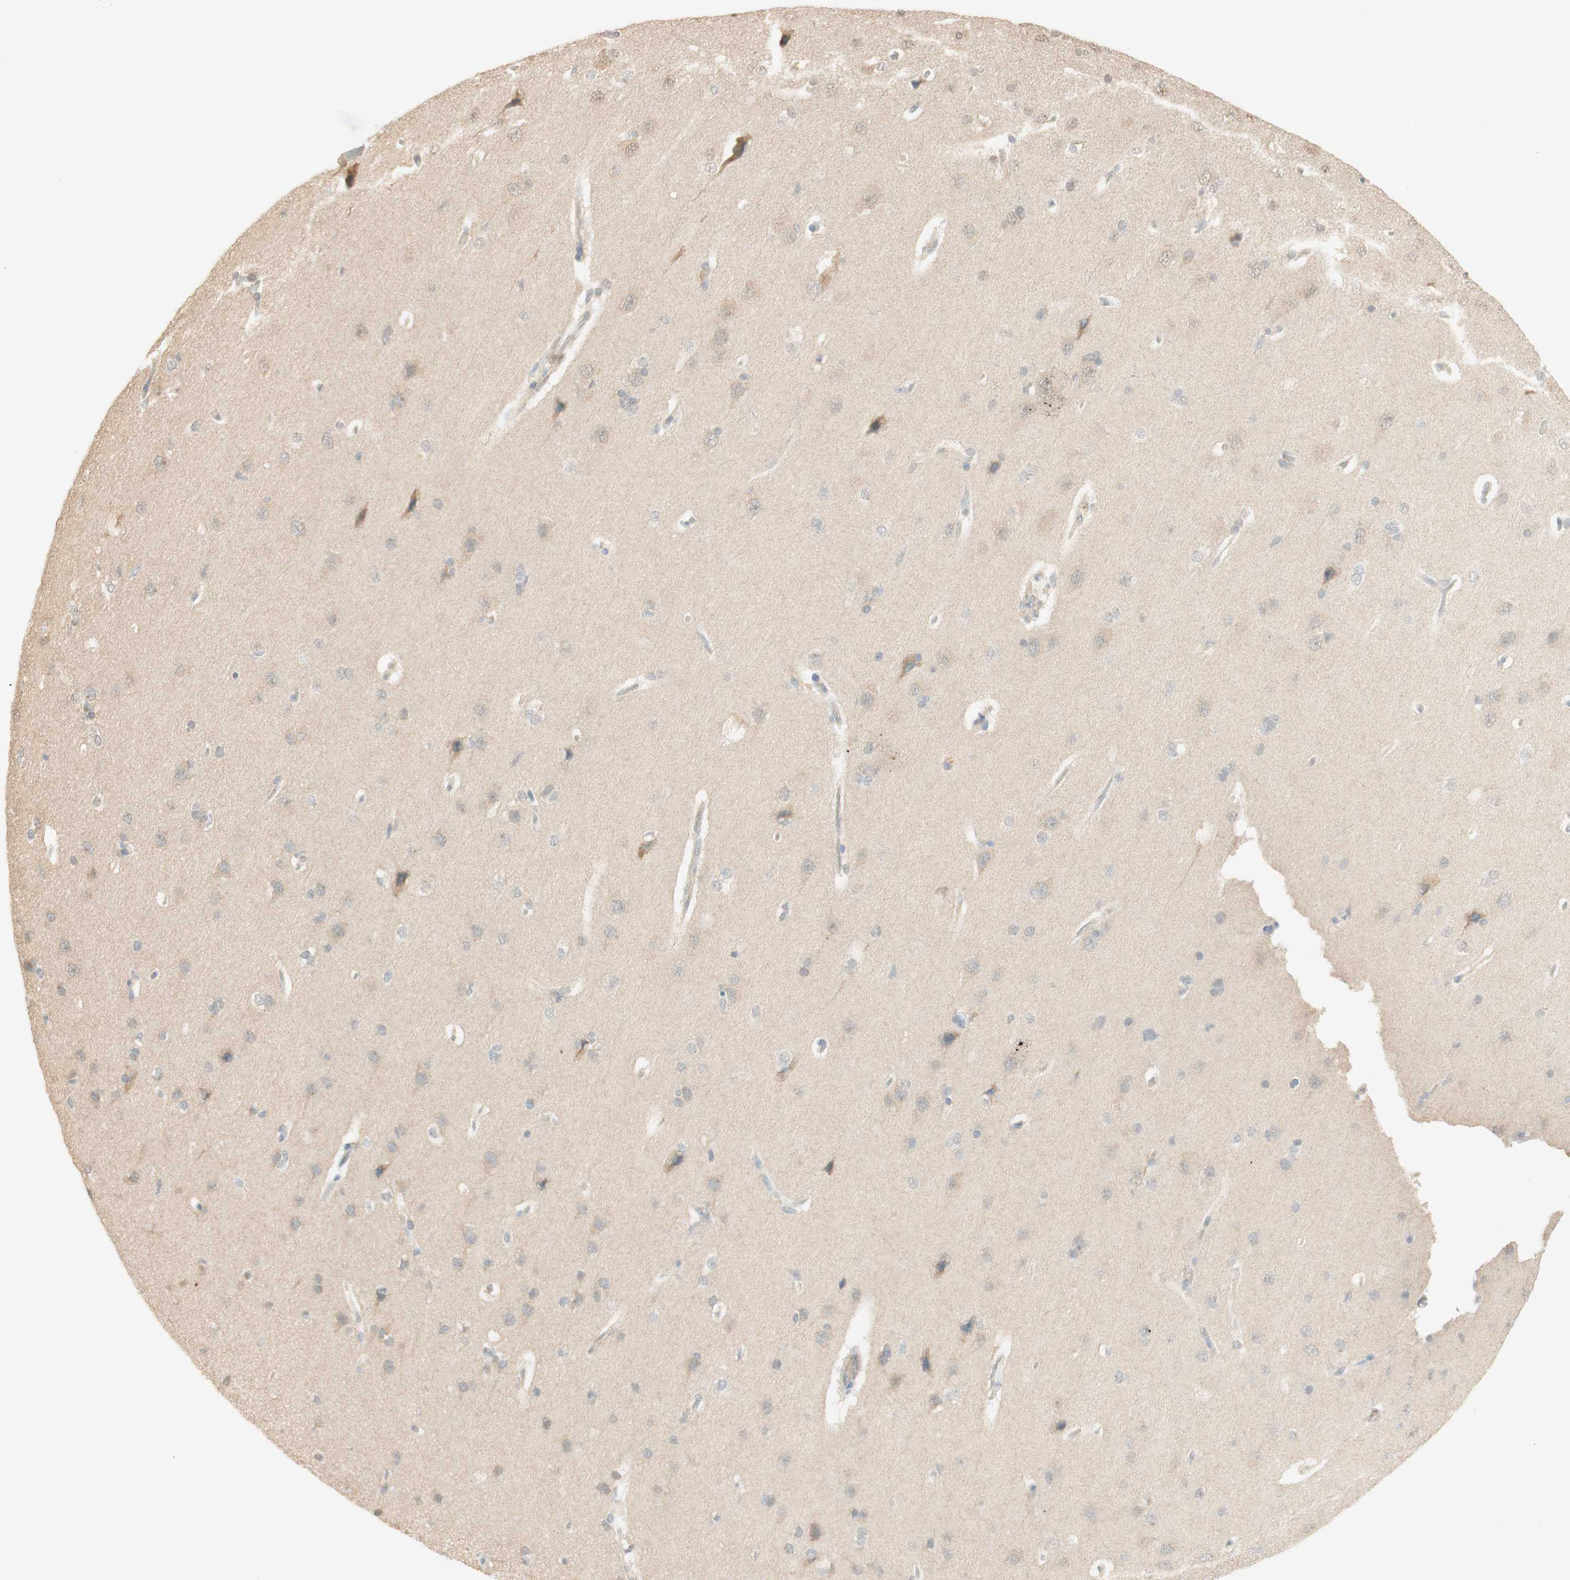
{"staining": {"intensity": "negative", "quantity": "none", "location": "none"}, "tissue": "cerebral cortex", "cell_type": "Endothelial cells", "image_type": "normal", "snomed": [{"axis": "morphology", "description": "Normal tissue, NOS"}, {"axis": "topography", "description": "Cerebral cortex"}], "caption": "Protein analysis of normal cerebral cortex reveals no significant expression in endothelial cells. Brightfield microscopy of IHC stained with DAB (3,3'-diaminobenzidine) (brown) and hematoxylin (blue), captured at high magnification.", "gene": "SPINT2", "patient": {"sex": "male", "age": 62}}